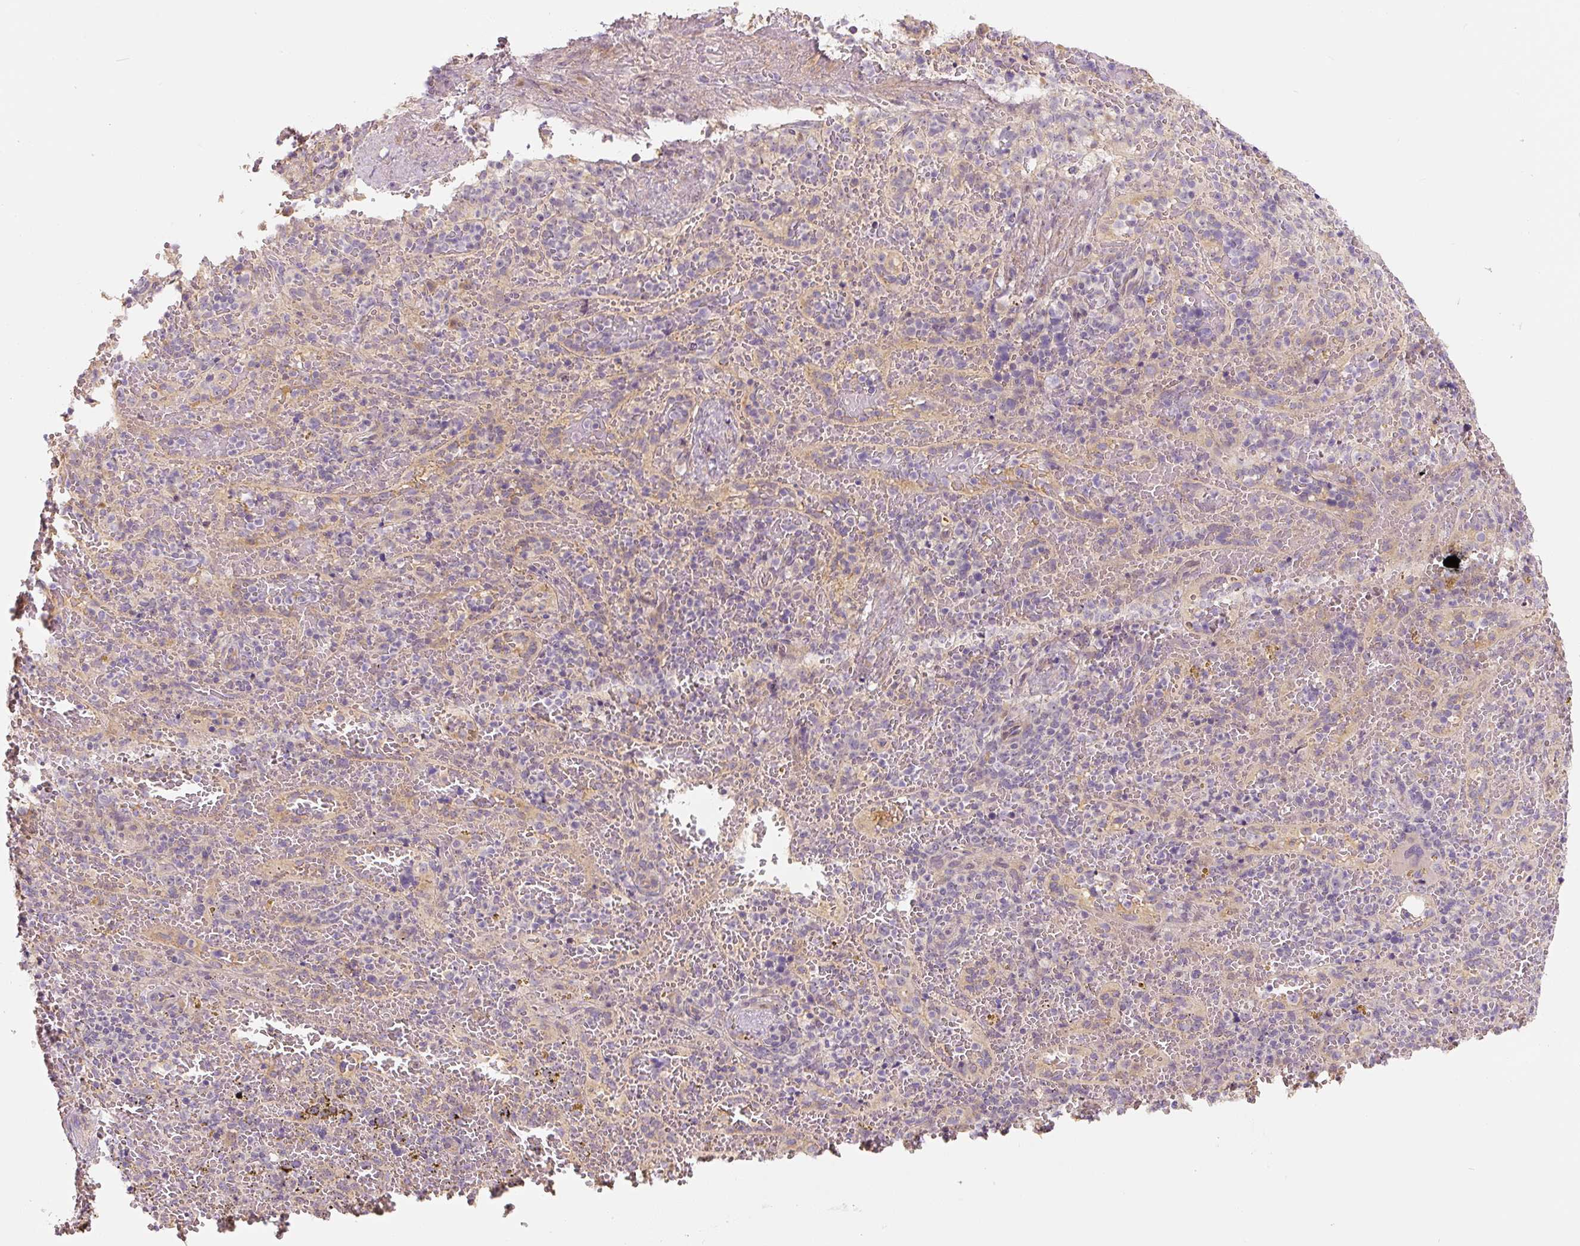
{"staining": {"intensity": "negative", "quantity": "none", "location": "none"}, "tissue": "spleen", "cell_type": "Cells in red pulp", "image_type": "normal", "snomed": [{"axis": "morphology", "description": "Normal tissue, NOS"}, {"axis": "topography", "description": "Spleen"}], "caption": "This is an immunohistochemistry (IHC) photomicrograph of unremarkable human spleen. There is no positivity in cells in red pulp.", "gene": "PWWP3B", "patient": {"sex": "female", "age": 50}}